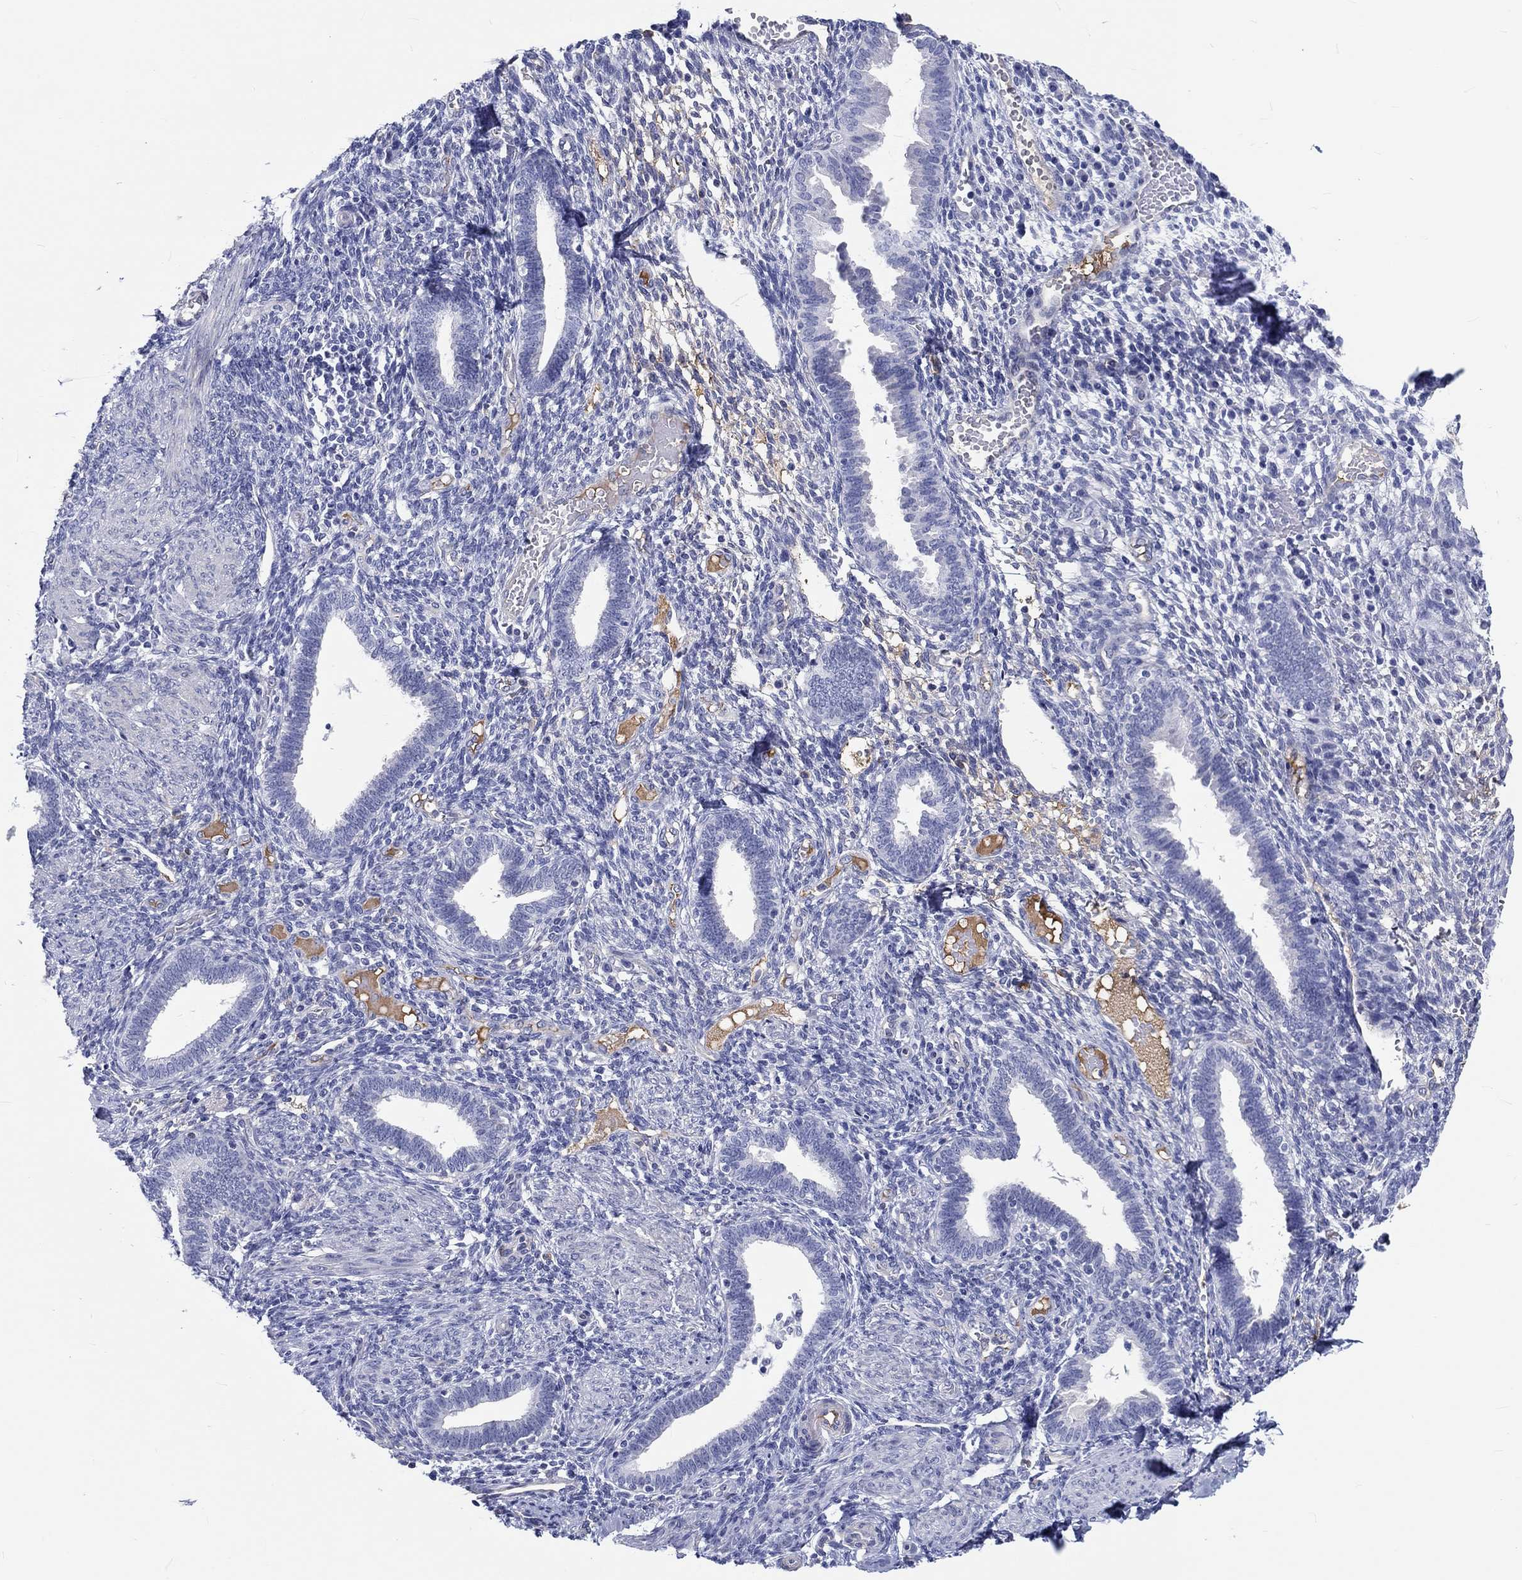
{"staining": {"intensity": "moderate", "quantity": "<25%", "location": "cytoplasmic/membranous"}, "tissue": "endometrium", "cell_type": "Cells in endometrial stroma", "image_type": "normal", "snomed": [{"axis": "morphology", "description": "Normal tissue, NOS"}, {"axis": "topography", "description": "Endometrium"}], "caption": "A low amount of moderate cytoplasmic/membranous staining is seen in about <25% of cells in endometrial stroma in normal endometrium. (DAB (3,3'-diaminobenzidine) IHC with brightfield microscopy, high magnification).", "gene": "CDY1B", "patient": {"sex": "female", "age": 42}}